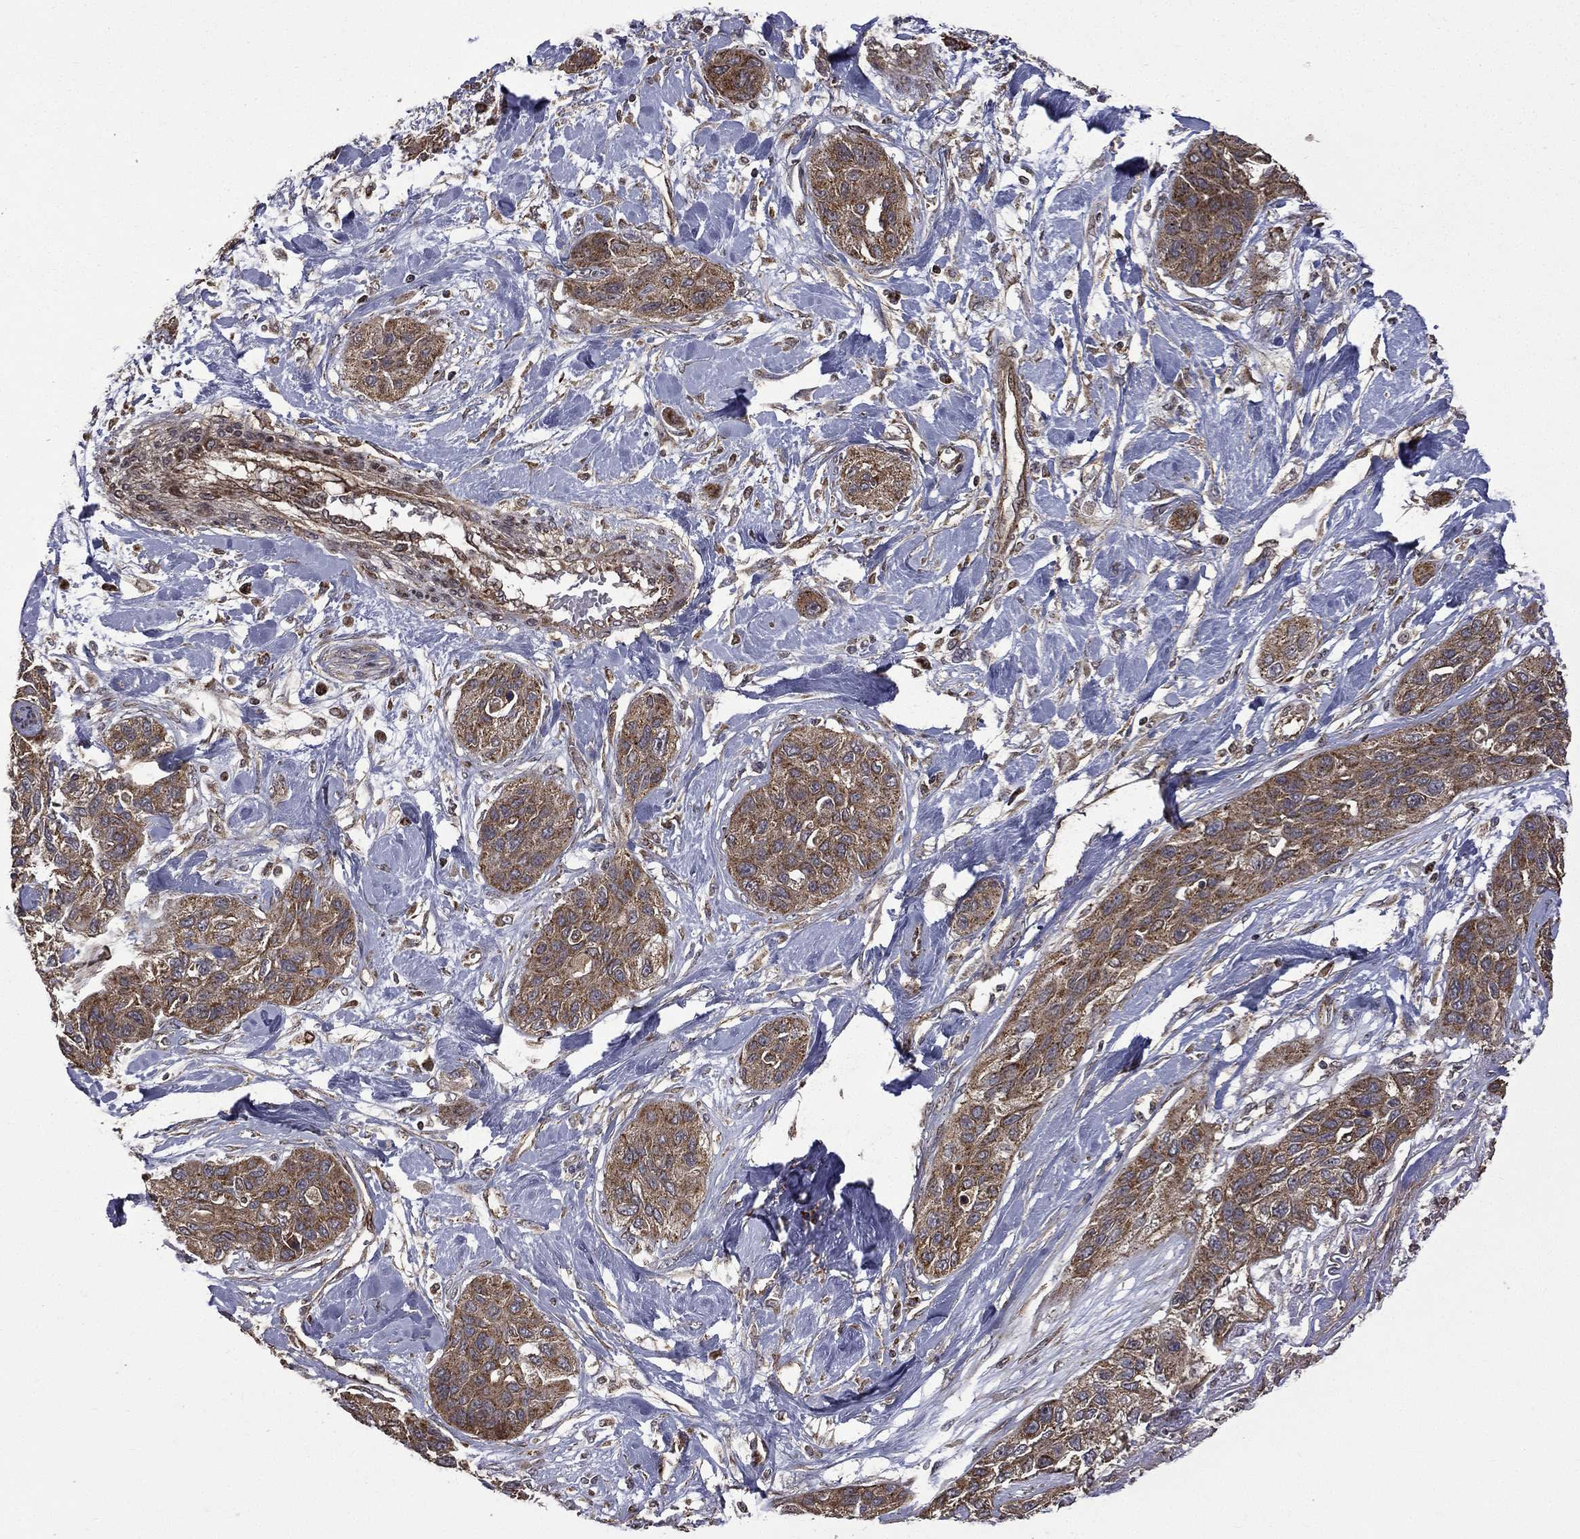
{"staining": {"intensity": "moderate", "quantity": ">75%", "location": "cytoplasmic/membranous"}, "tissue": "lung cancer", "cell_type": "Tumor cells", "image_type": "cancer", "snomed": [{"axis": "morphology", "description": "Squamous cell carcinoma, NOS"}, {"axis": "topography", "description": "Lung"}], "caption": "Protein expression by IHC reveals moderate cytoplasmic/membranous expression in about >75% of tumor cells in lung cancer.", "gene": "GIMAP6", "patient": {"sex": "female", "age": 70}}